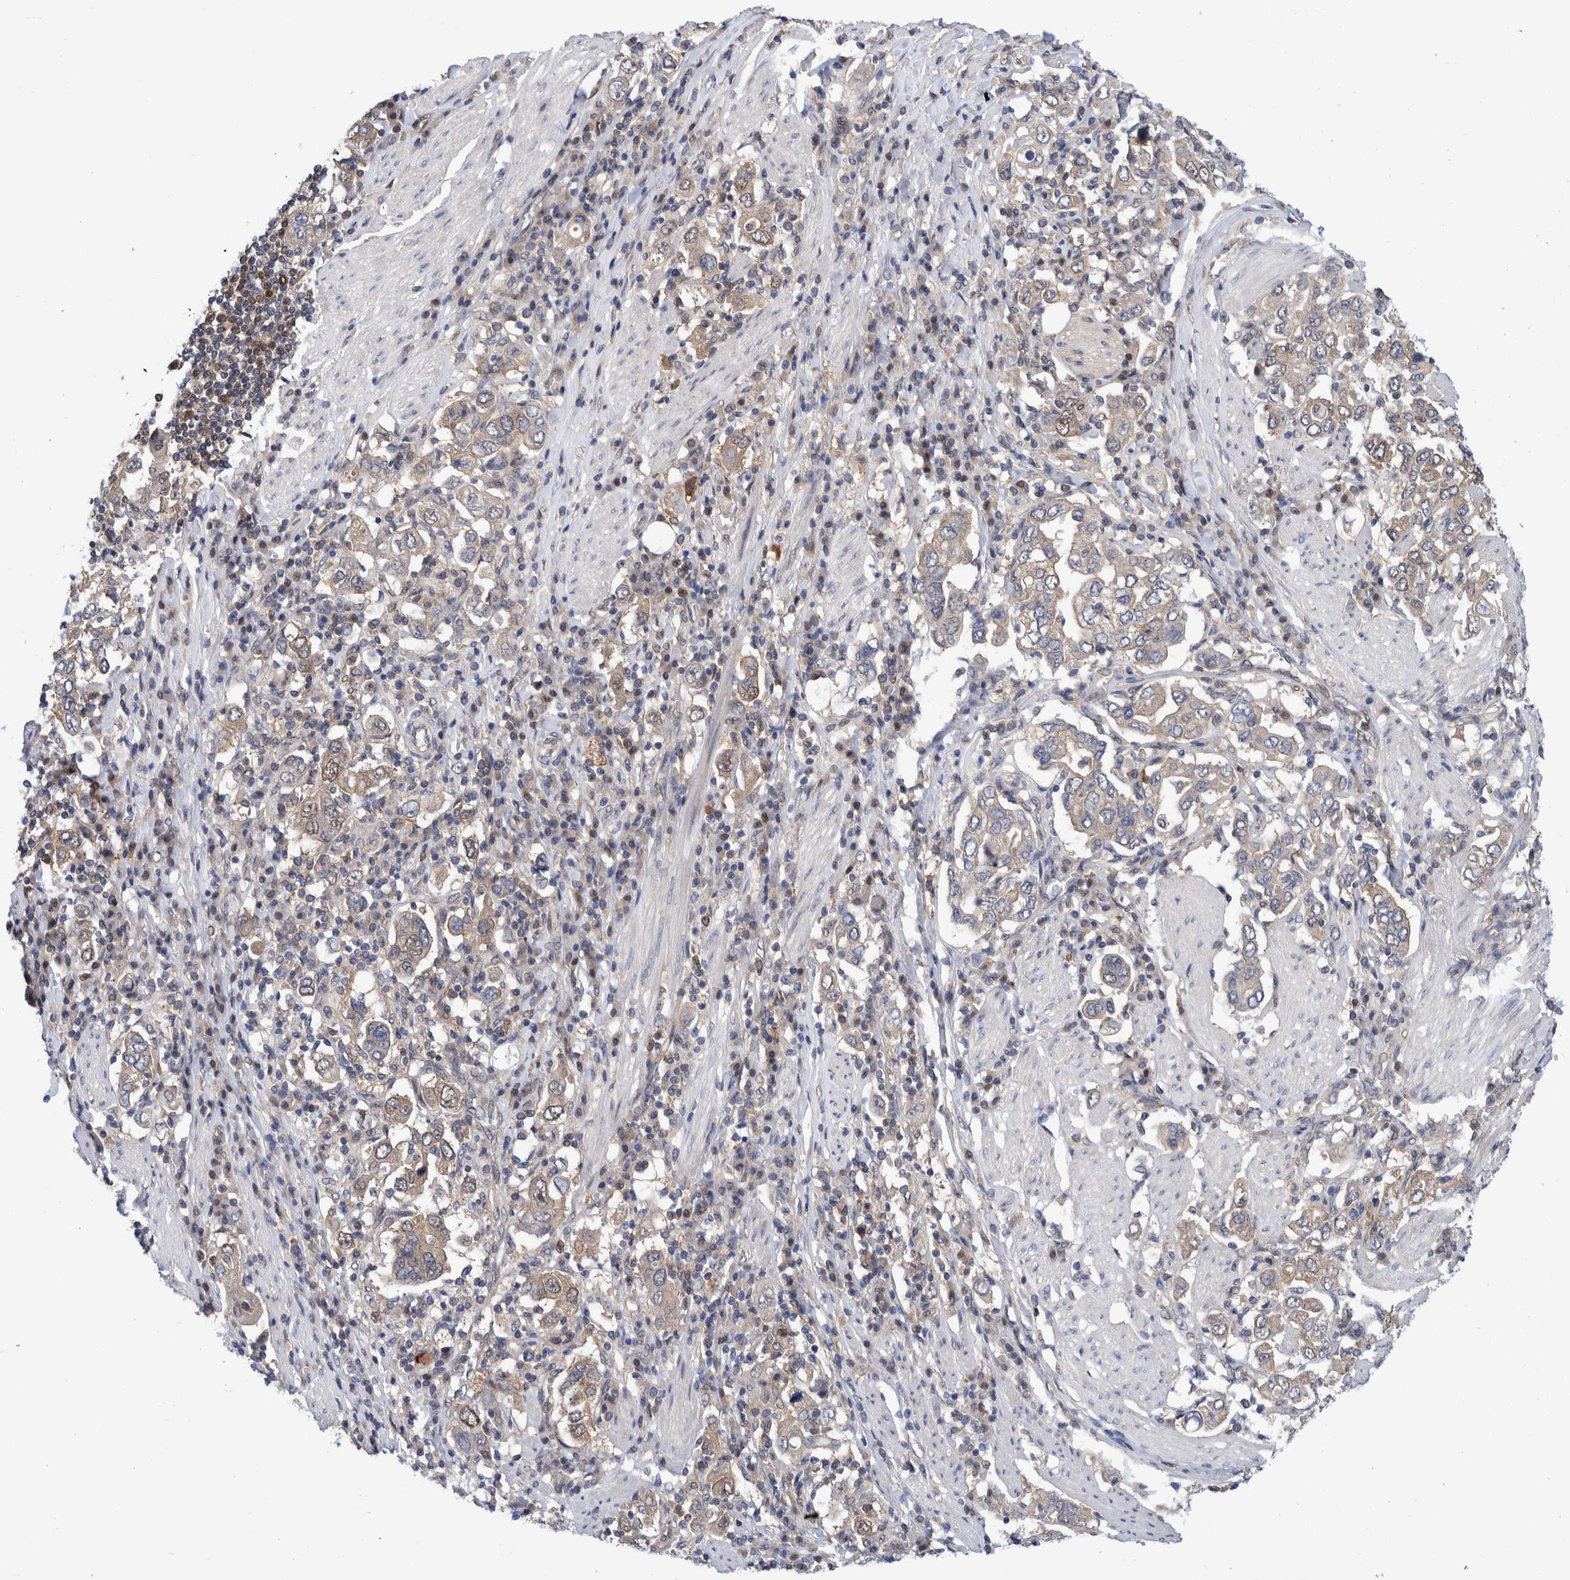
{"staining": {"intensity": "weak", "quantity": "25%-75%", "location": "cytoplasmic/membranous"}, "tissue": "stomach cancer", "cell_type": "Tumor cells", "image_type": "cancer", "snomed": [{"axis": "morphology", "description": "Adenocarcinoma, NOS"}, {"axis": "topography", "description": "Stomach, upper"}], "caption": "Adenocarcinoma (stomach) tissue demonstrates weak cytoplasmic/membranous staining in approximately 25%-75% of tumor cells, visualized by immunohistochemistry.", "gene": "PFAS", "patient": {"sex": "male", "age": 62}}